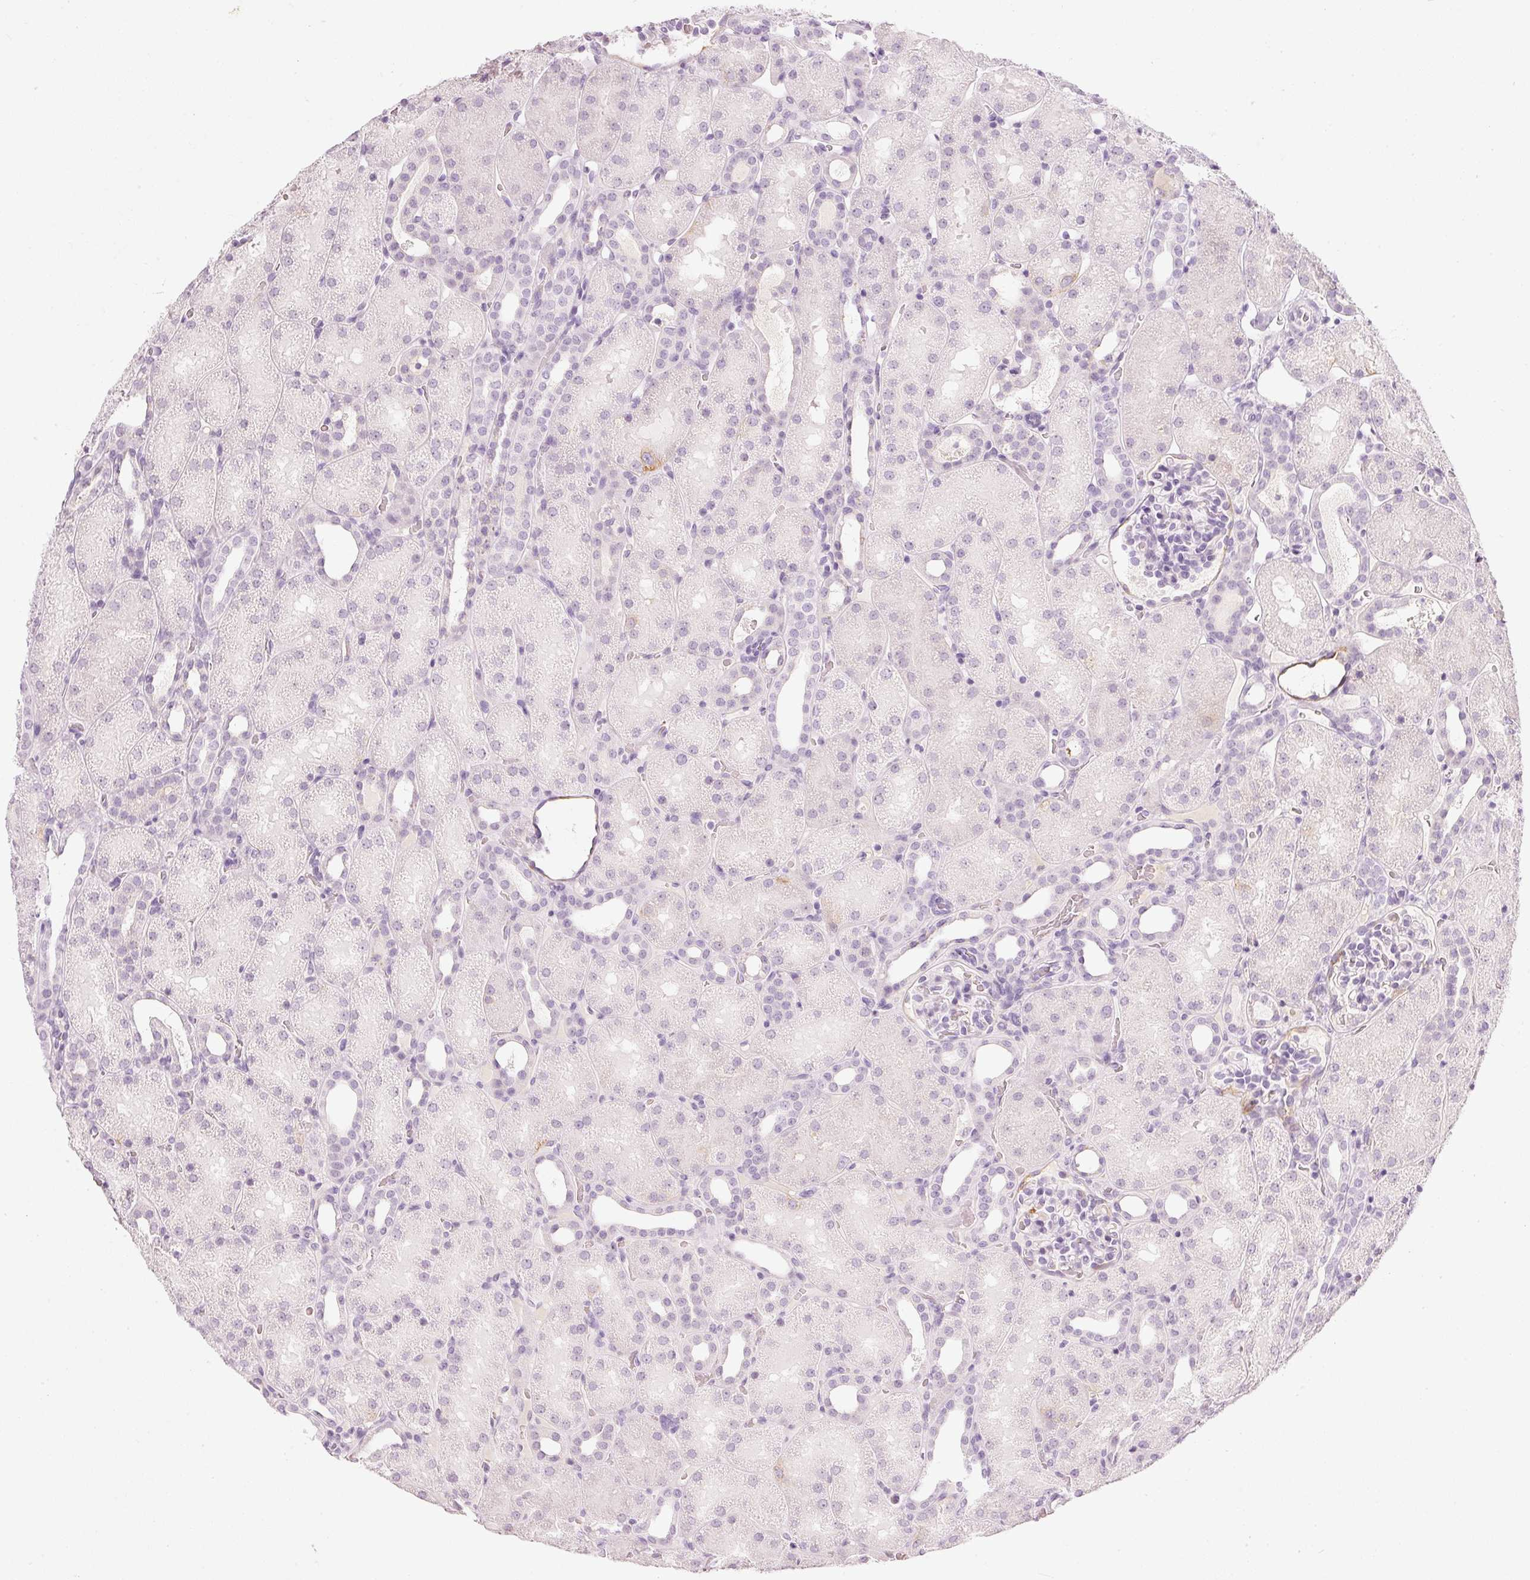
{"staining": {"intensity": "negative", "quantity": "none", "location": "none"}, "tissue": "kidney", "cell_type": "Cells in glomeruli", "image_type": "normal", "snomed": [{"axis": "morphology", "description": "Normal tissue, NOS"}, {"axis": "topography", "description": "Kidney"}], "caption": "Protein analysis of benign kidney demonstrates no significant expression in cells in glomeruli.", "gene": "VCAM1", "patient": {"sex": "male", "age": 2}}